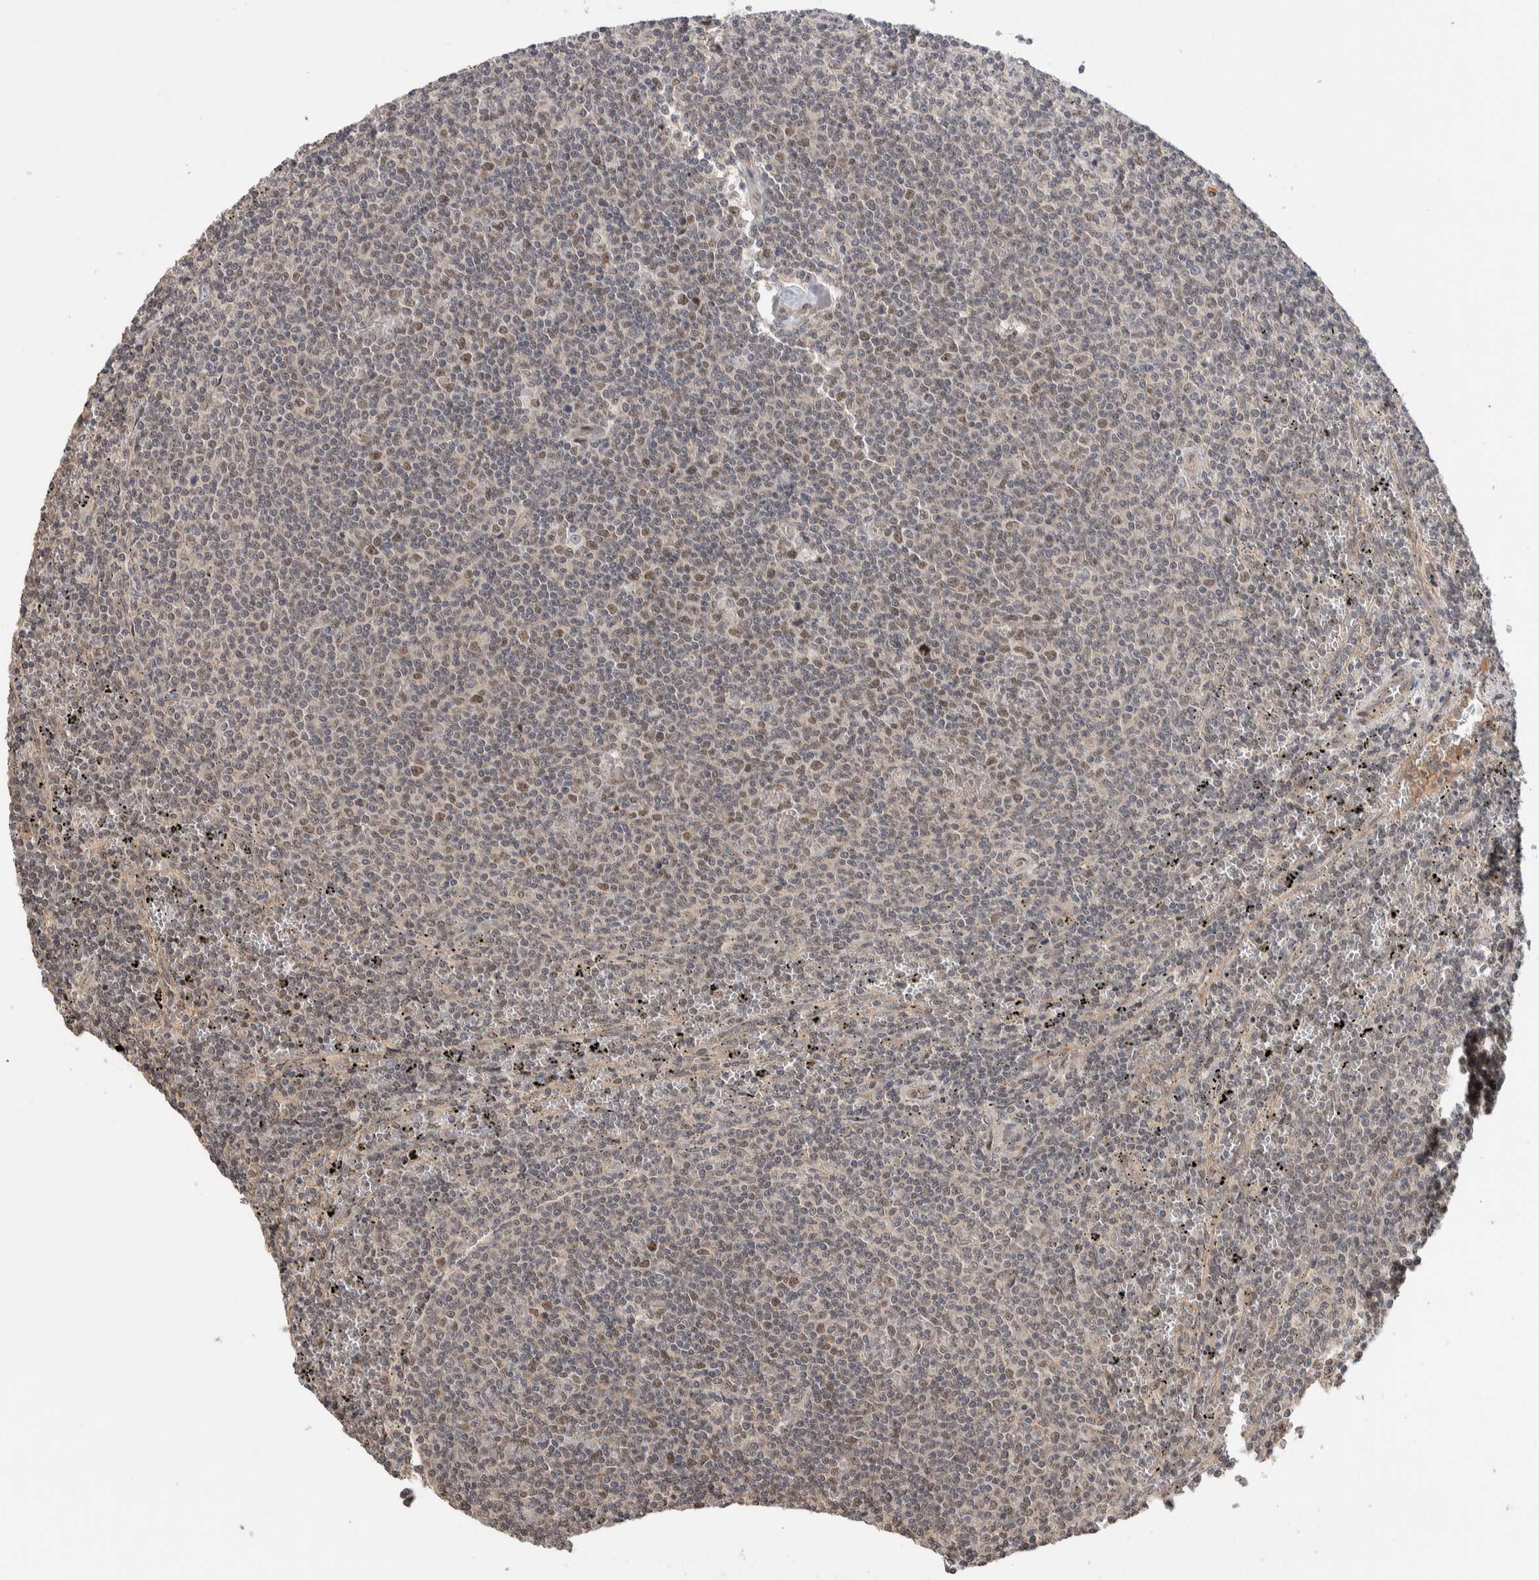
{"staining": {"intensity": "weak", "quantity": "25%-75%", "location": "nuclear"}, "tissue": "lymphoma", "cell_type": "Tumor cells", "image_type": "cancer", "snomed": [{"axis": "morphology", "description": "Malignant lymphoma, non-Hodgkin's type, Low grade"}, {"axis": "topography", "description": "Spleen"}], "caption": "An image of low-grade malignant lymphoma, non-Hodgkin's type stained for a protein displays weak nuclear brown staining in tumor cells.", "gene": "PRDM15", "patient": {"sex": "female", "age": 50}}